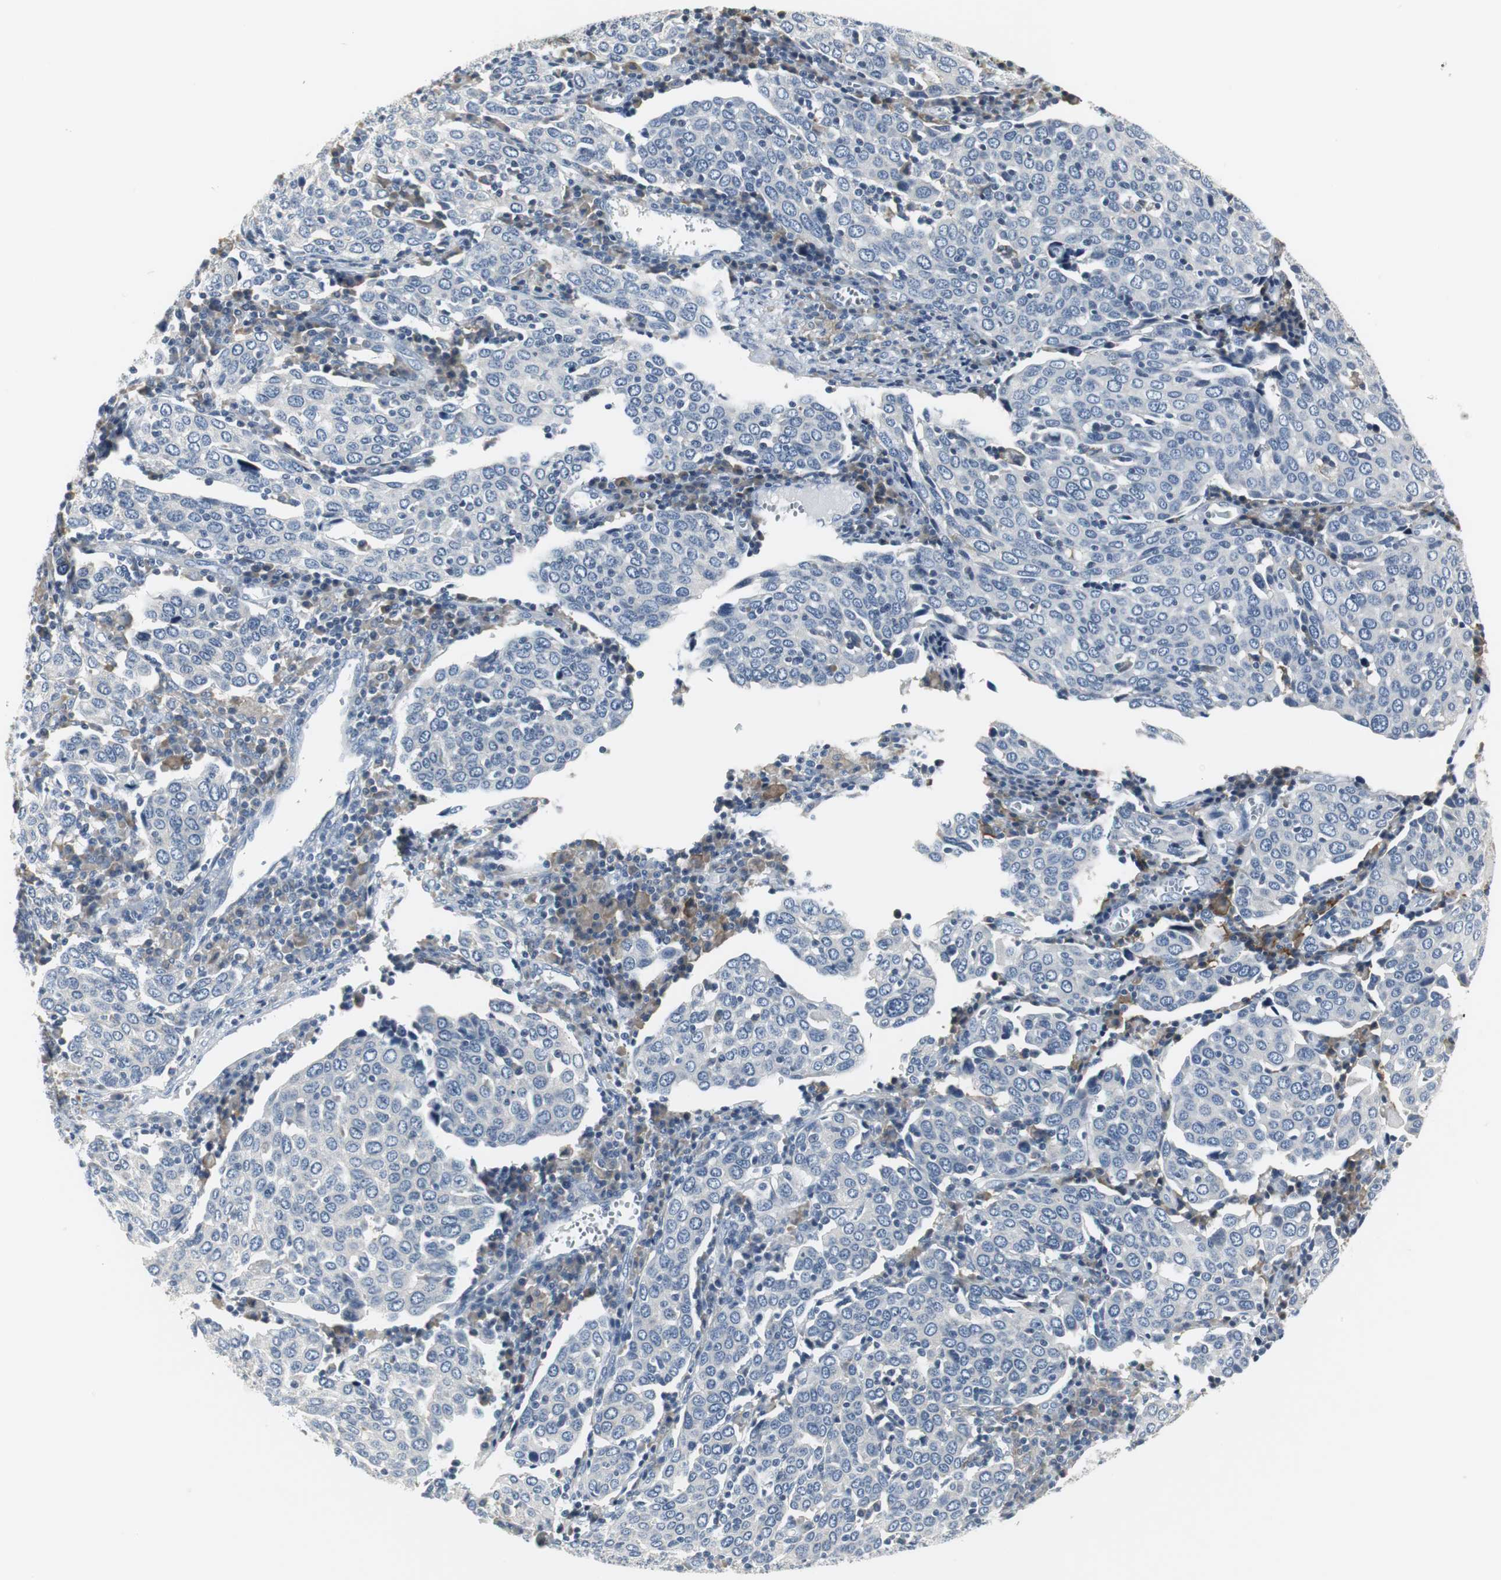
{"staining": {"intensity": "negative", "quantity": "none", "location": "none"}, "tissue": "cervical cancer", "cell_type": "Tumor cells", "image_type": "cancer", "snomed": [{"axis": "morphology", "description": "Squamous cell carcinoma, NOS"}, {"axis": "topography", "description": "Cervix"}], "caption": "Immunohistochemistry (IHC) of human cervical cancer shows no positivity in tumor cells.", "gene": "SLC2A5", "patient": {"sex": "female", "age": 40}}